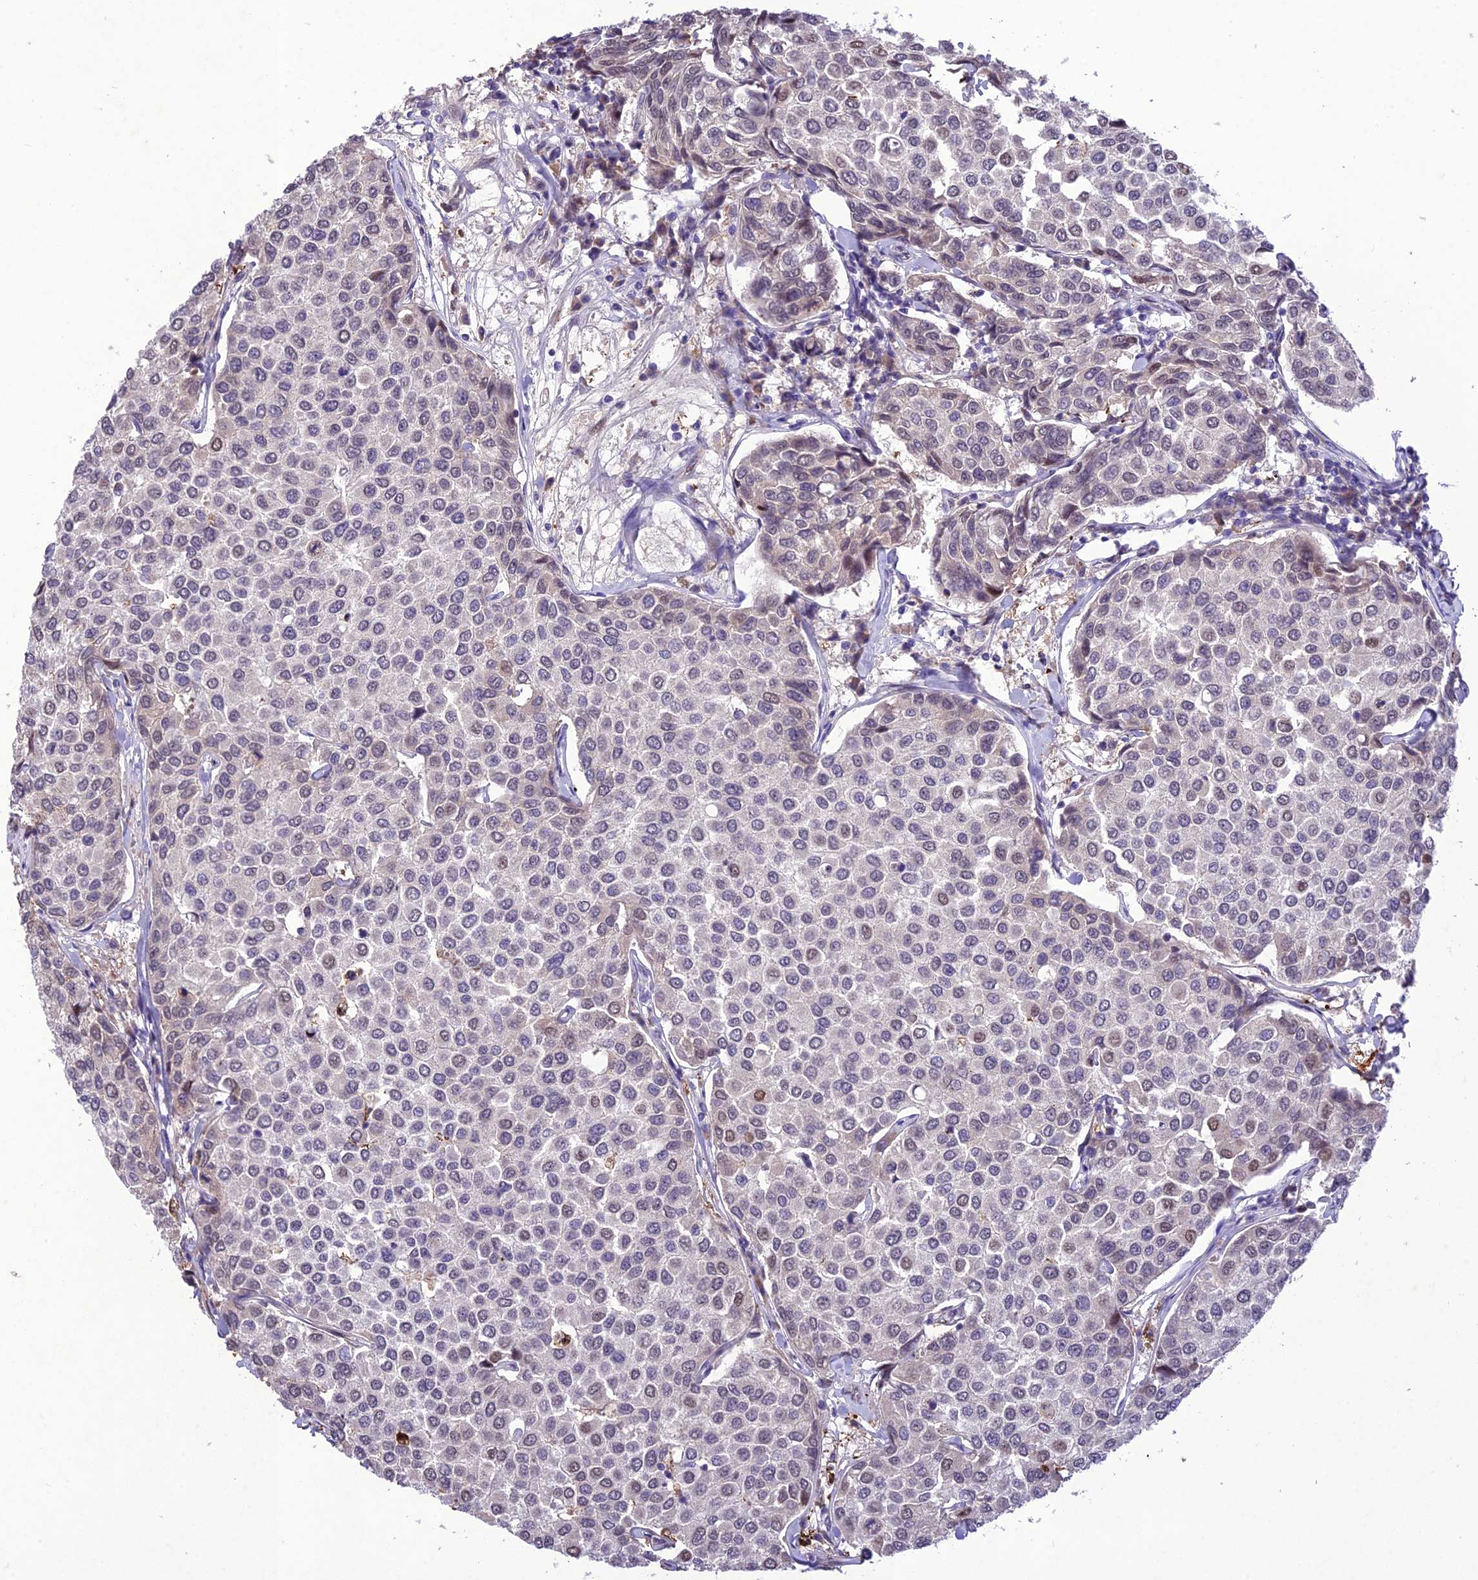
{"staining": {"intensity": "weak", "quantity": "<25%", "location": "nuclear"}, "tissue": "breast cancer", "cell_type": "Tumor cells", "image_type": "cancer", "snomed": [{"axis": "morphology", "description": "Duct carcinoma"}, {"axis": "topography", "description": "Breast"}], "caption": "Tumor cells show no significant protein expression in invasive ductal carcinoma (breast).", "gene": "ANKRD52", "patient": {"sex": "female", "age": 55}}